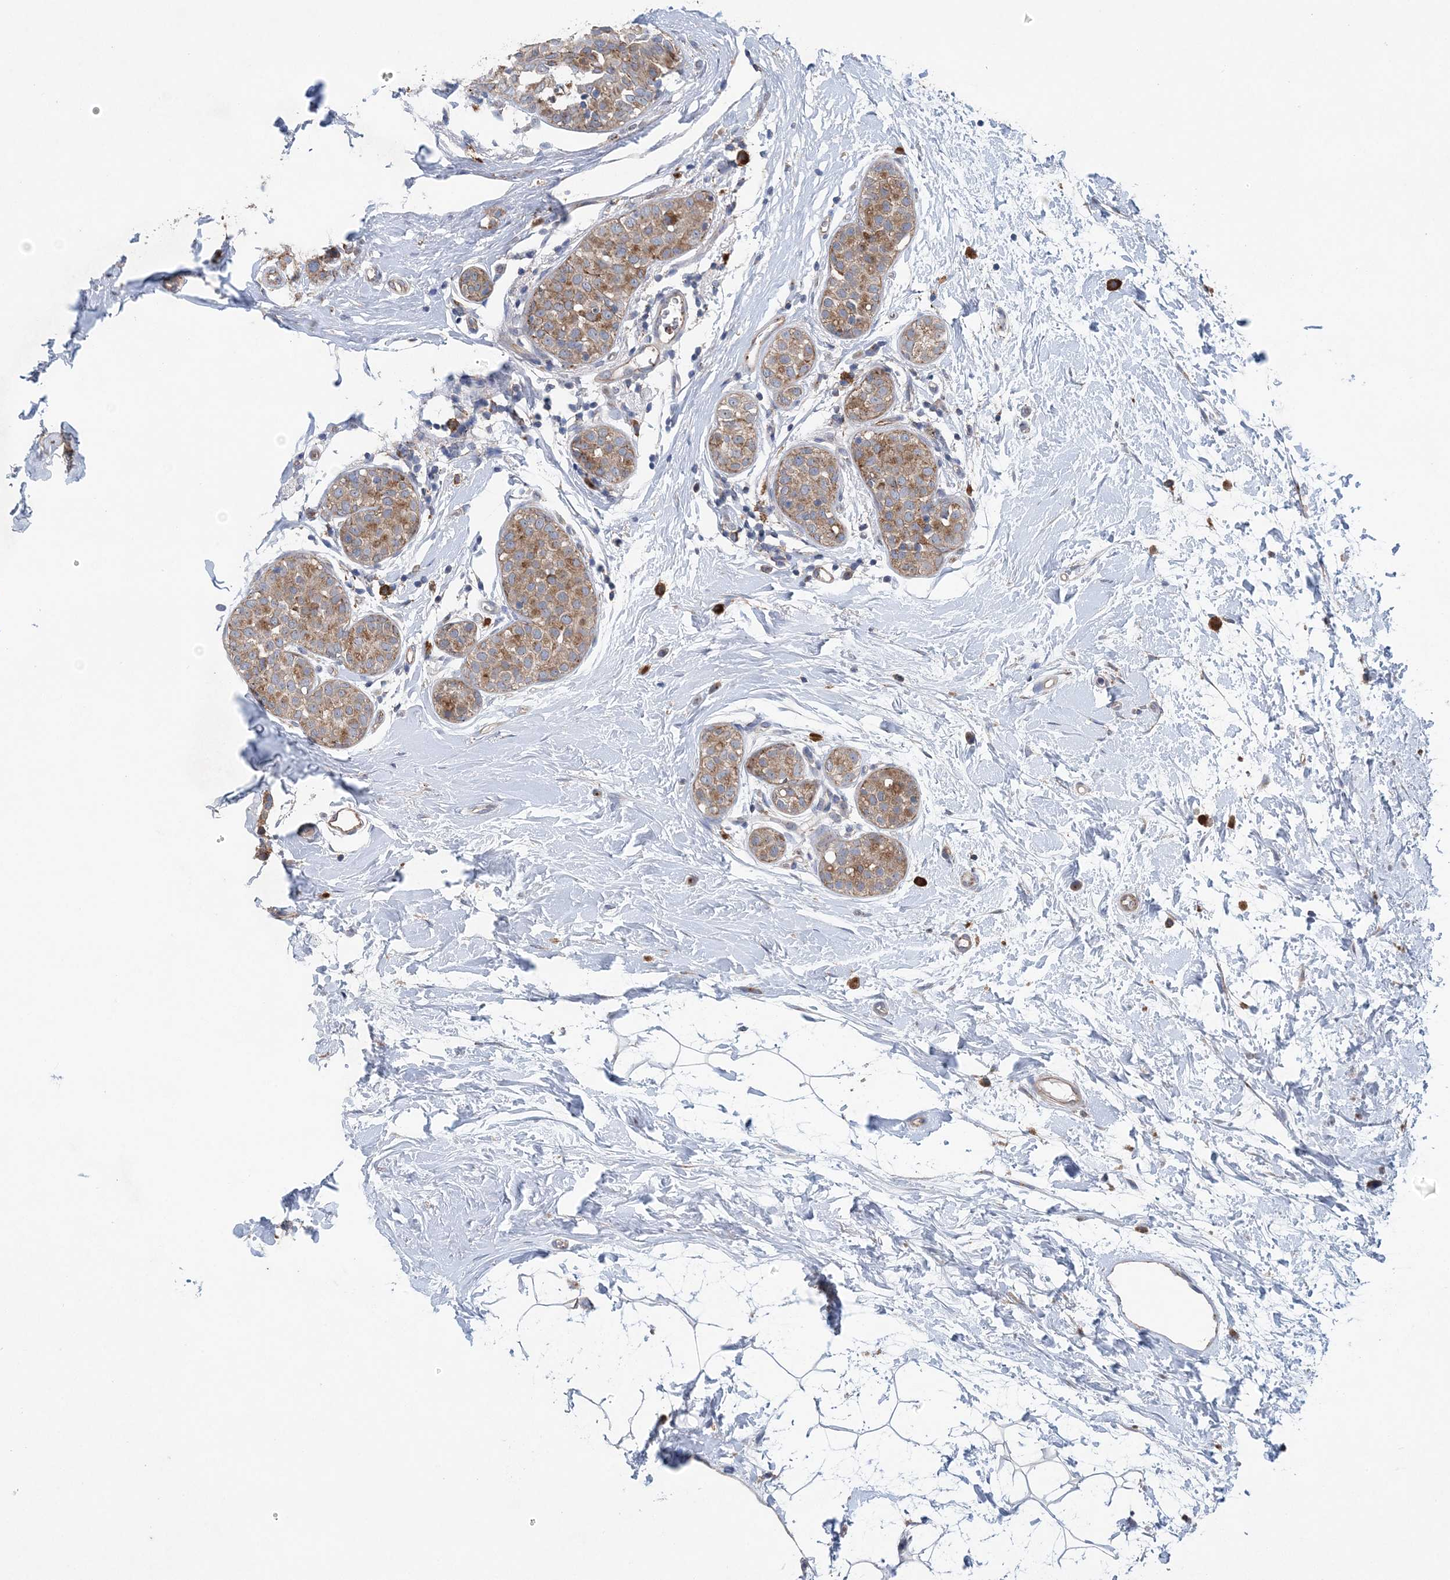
{"staining": {"intensity": "moderate", "quantity": ">75%", "location": "cytoplasmic/membranous"}, "tissue": "breast cancer", "cell_type": "Tumor cells", "image_type": "cancer", "snomed": [{"axis": "morphology", "description": "Lobular carcinoma, in situ"}, {"axis": "morphology", "description": "Lobular carcinoma"}, {"axis": "topography", "description": "Breast"}], "caption": "Moderate cytoplasmic/membranous protein expression is present in about >75% of tumor cells in breast lobular carcinoma in situ.", "gene": "PTTG1IP", "patient": {"sex": "female", "age": 41}}